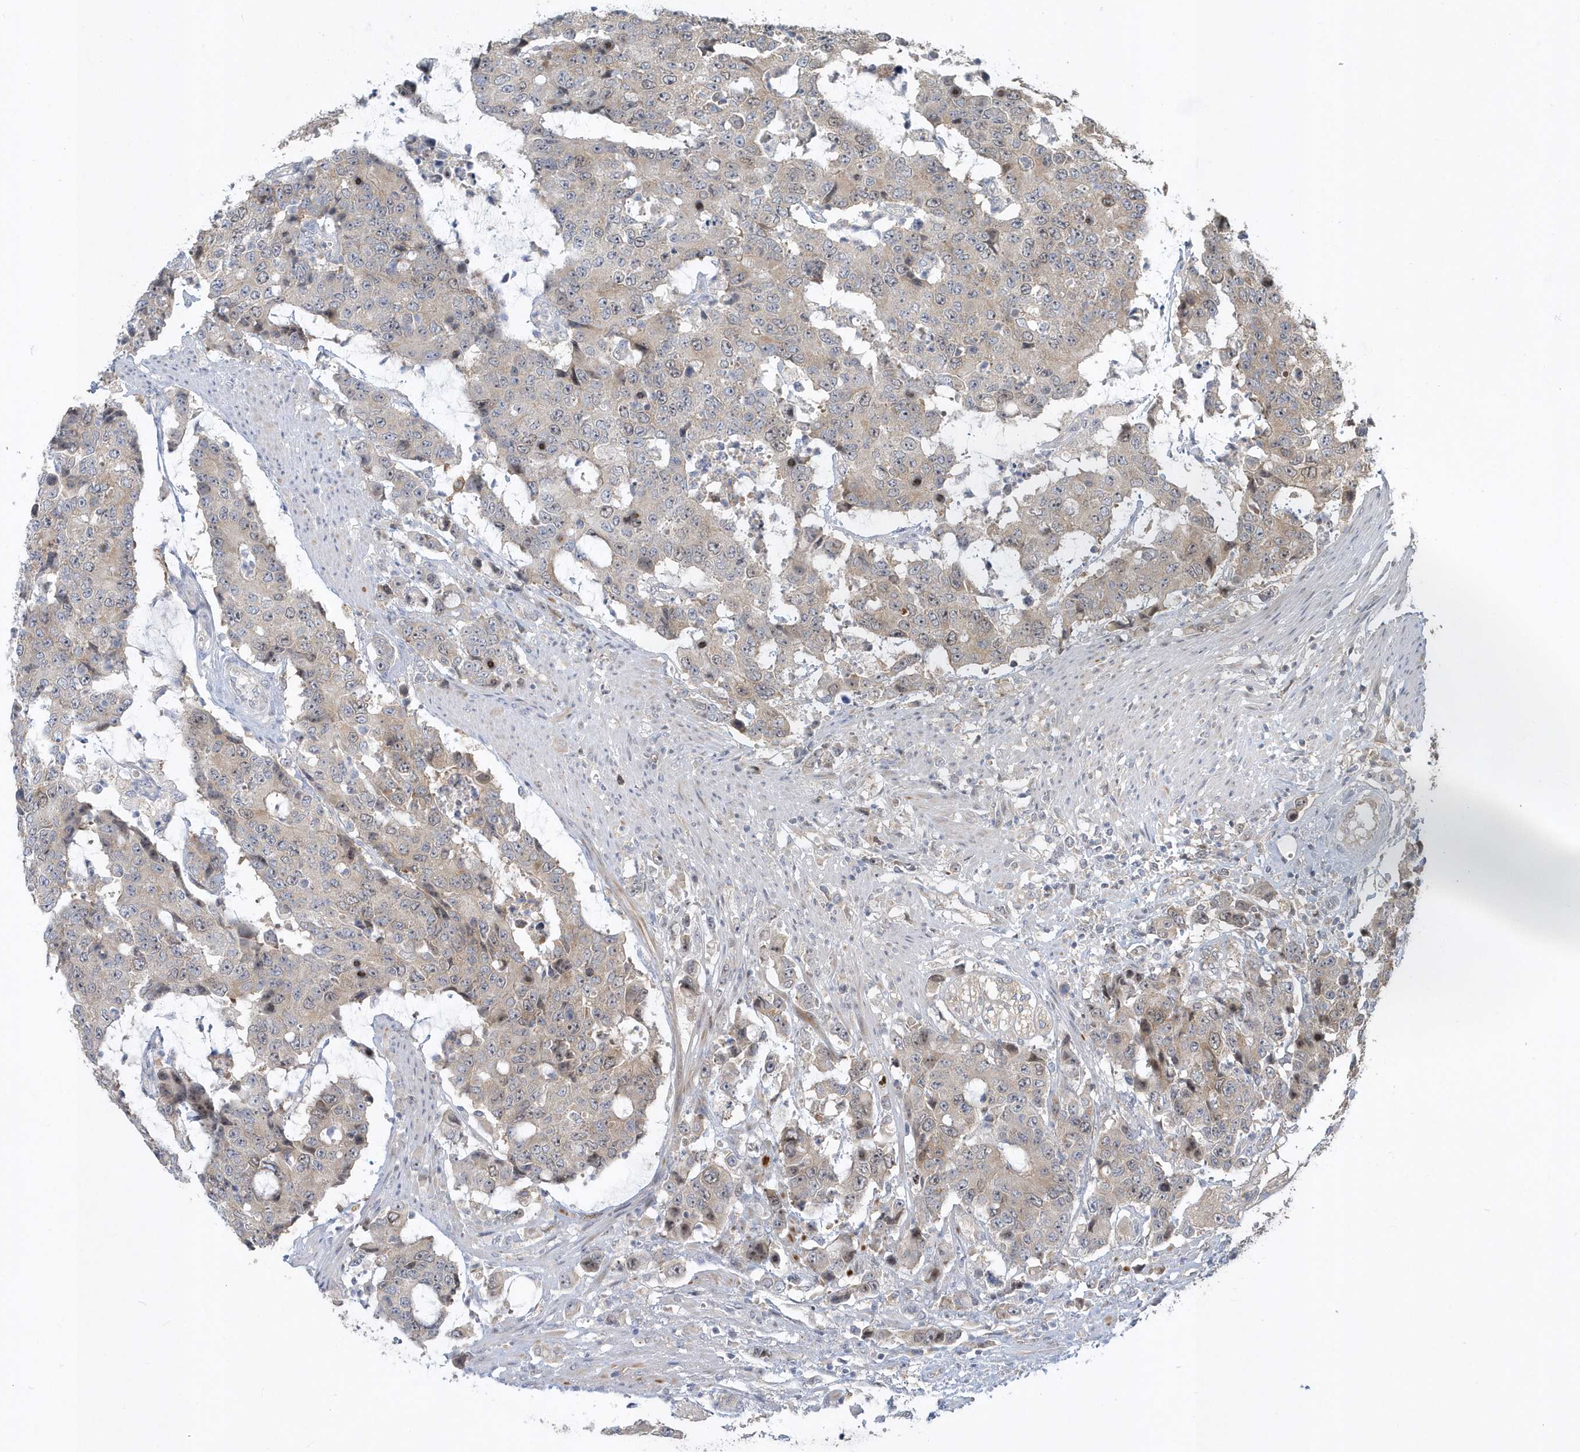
{"staining": {"intensity": "weak", "quantity": ">75%", "location": "cytoplasmic/membranous"}, "tissue": "colorectal cancer", "cell_type": "Tumor cells", "image_type": "cancer", "snomed": [{"axis": "morphology", "description": "Adenocarcinoma, NOS"}, {"axis": "topography", "description": "Colon"}], "caption": "Colorectal cancer (adenocarcinoma) stained with immunohistochemistry (IHC) demonstrates weak cytoplasmic/membranous staining in about >75% of tumor cells.", "gene": "TRAIP", "patient": {"sex": "female", "age": 86}}